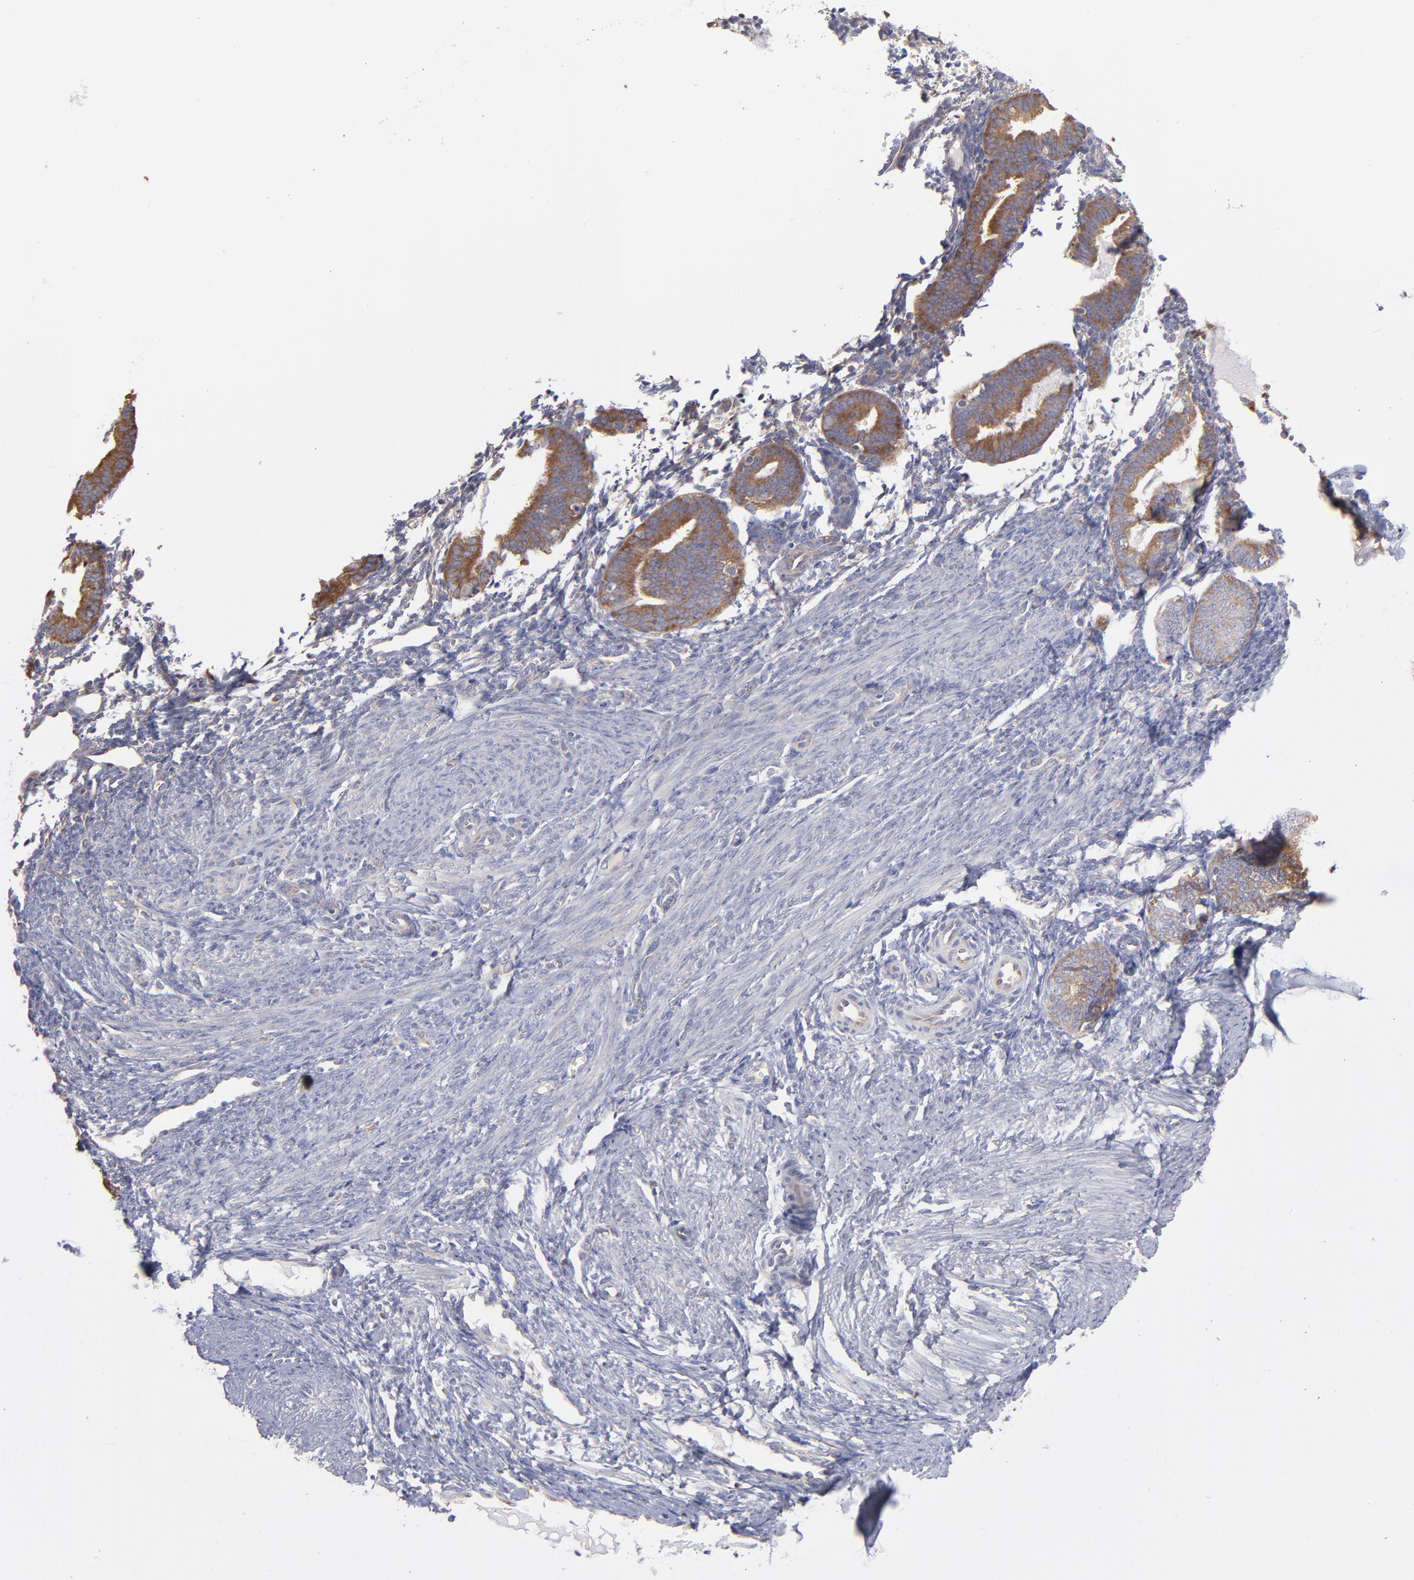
{"staining": {"intensity": "negative", "quantity": "none", "location": "none"}, "tissue": "endometrium", "cell_type": "Cells in endometrial stroma", "image_type": "normal", "snomed": [{"axis": "morphology", "description": "Normal tissue, NOS"}, {"axis": "topography", "description": "Endometrium"}], "caption": "This micrograph is of normal endometrium stained with IHC to label a protein in brown with the nuclei are counter-stained blue. There is no expression in cells in endometrial stroma.", "gene": "RPLP0", "patient": {"sex": "female", "age": 61}}